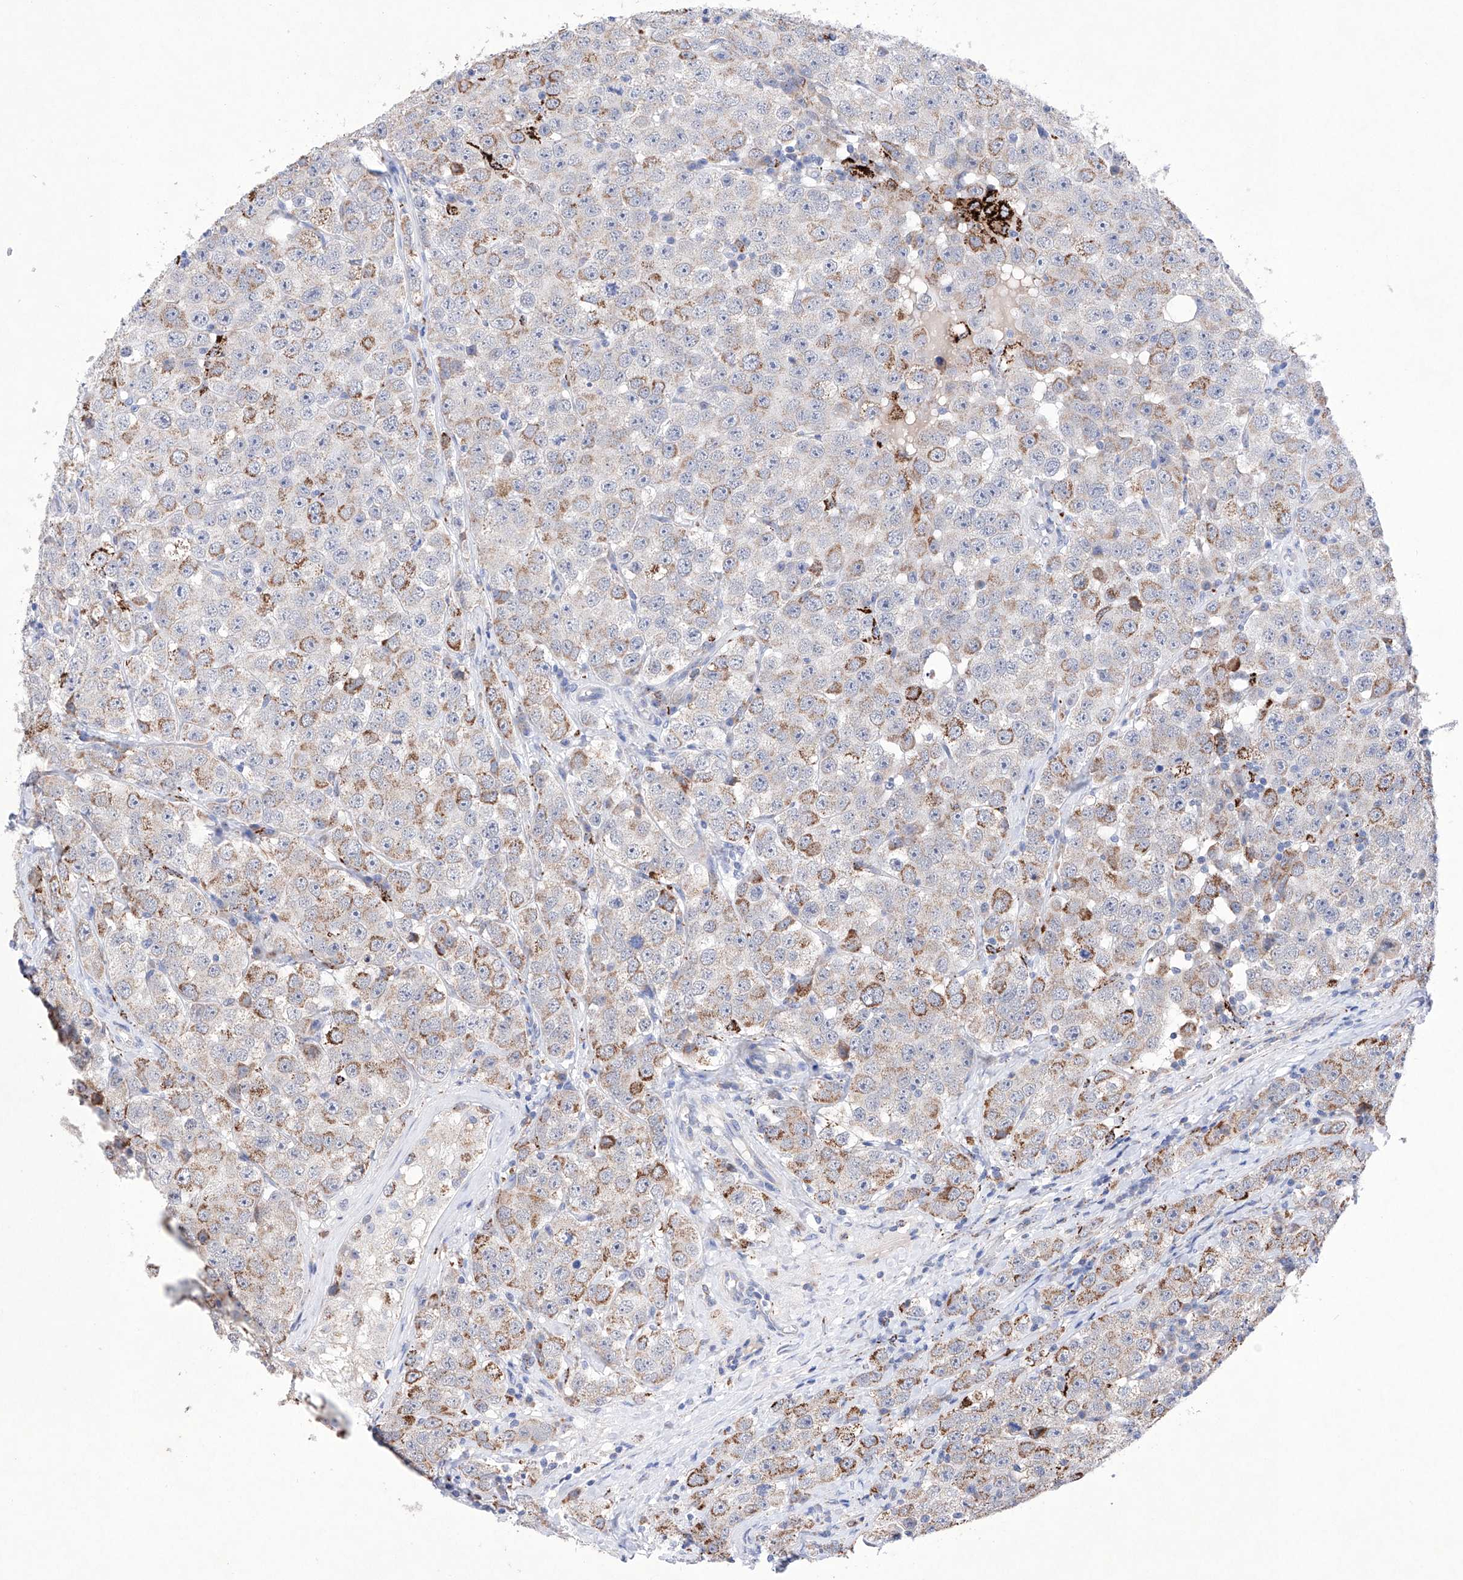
{"staining": {"intensity": "moderate", "quantity": "<25%", "location": "cytoplasmic/membranous"}, "tissue": "testis cancer", "cell_type": "Tumor cells", "image_type": "cancer", "snomed": [{"axis": "morphology", "description": "Seminoma, NOS"}, {"axis": "topography", "description": "Testis"}], "caption": "A low amount of moderate cytoplasmic/membranous expression is present in about <25% of tumor cells in testis seminoma tissue.", "gene": "NRROS", "patient": {"sex": "male", "age": 28}}